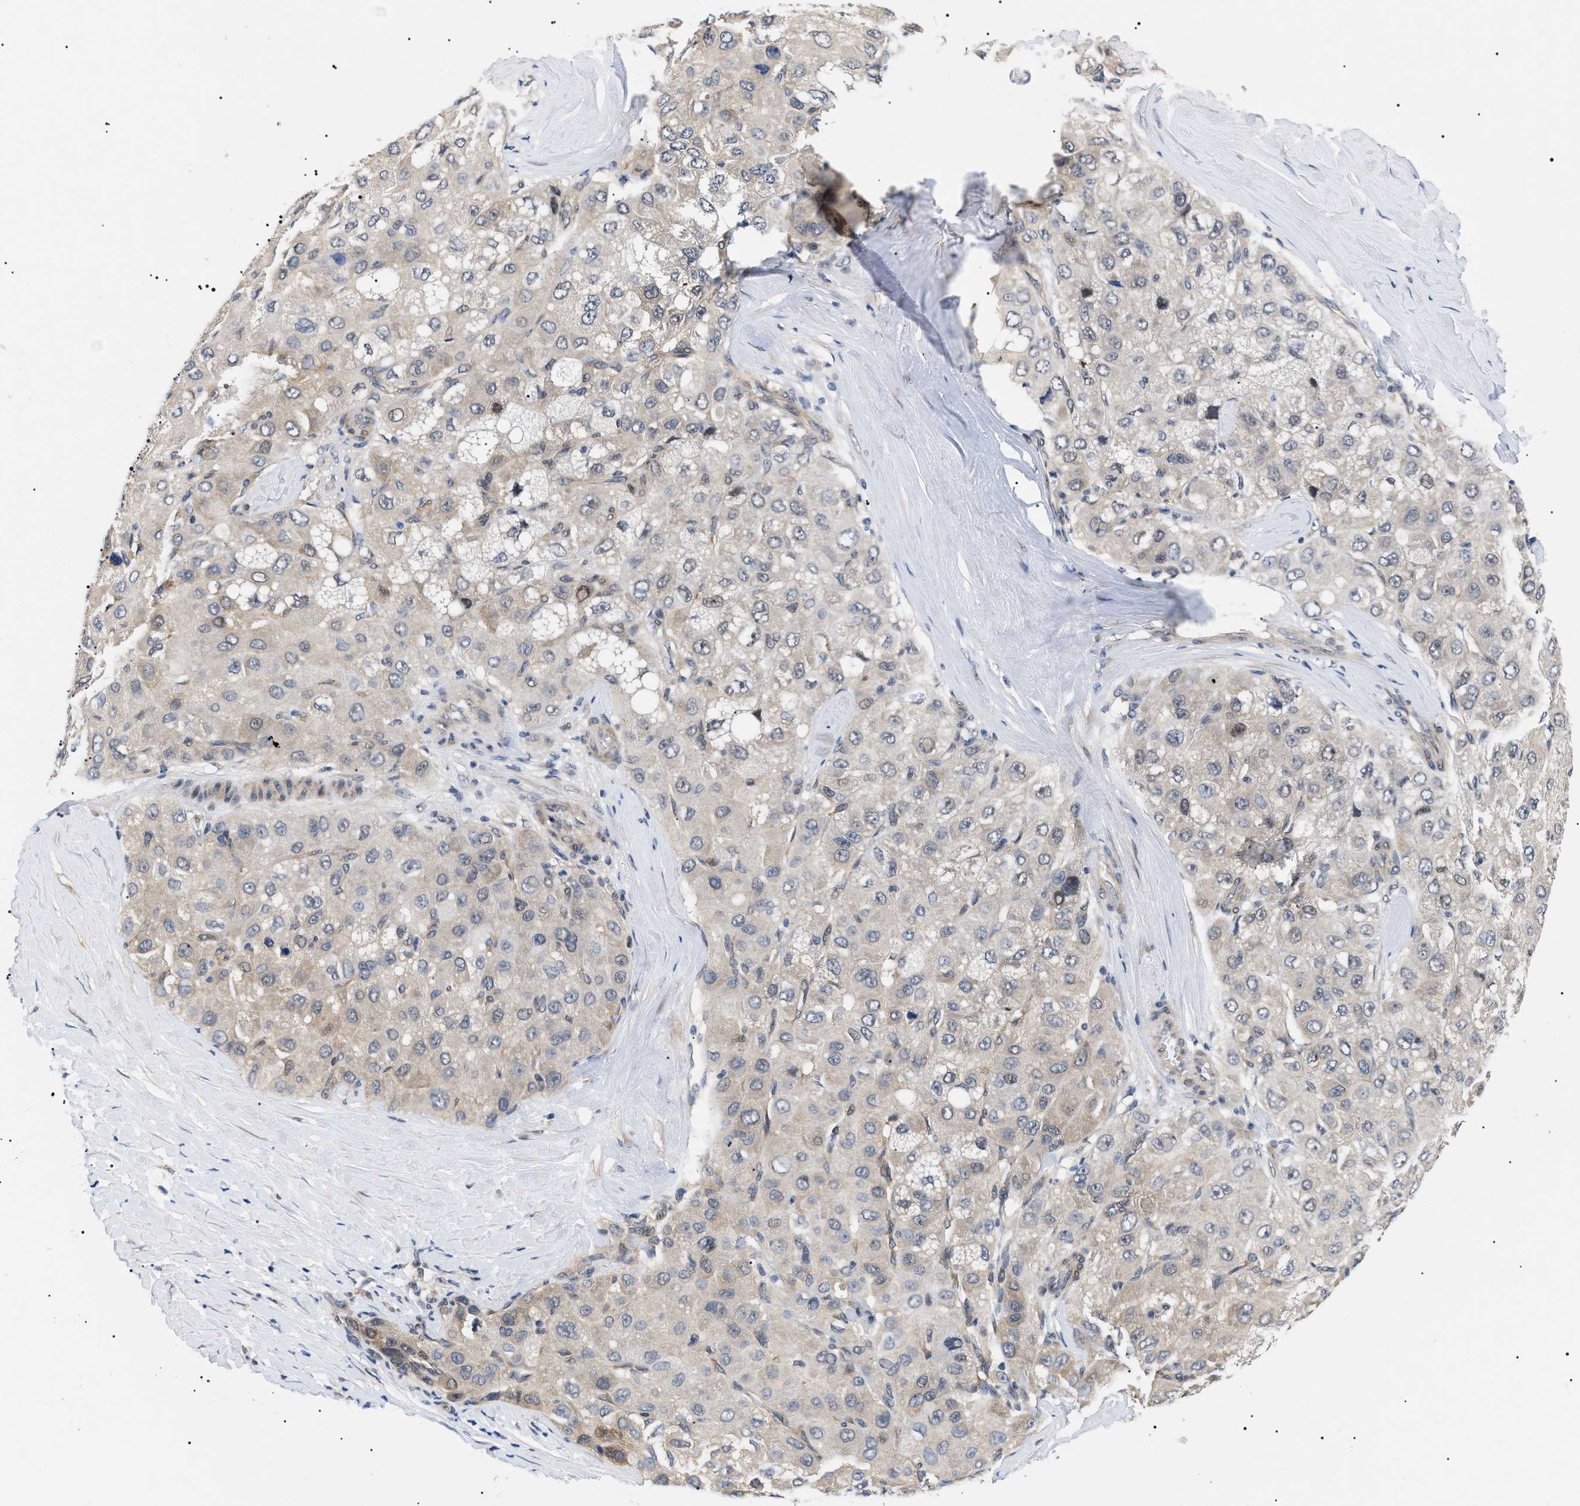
{"staining": {"intensity": "weak", "quantity": "25%-75%", "location": "cytoplasmic/membranous"}, "tissue": "liver cancer", "cell_type": "Tumor cells", "image_type": "cancer", "snomed": [{"axis": "morphology", "description": "Carcinoma, Hepatocellular, NOS"}, {"axis": "topography", "description": "Liver"}], "caption": "Immunohistochemical staining of liver cancer (hepatocellular carcinoma) demonstrates weak cytoplasmic/membranous protein staining in about 25%-75% of tumor cells.", "gene": "GARRE1", "patient": {"sex": "male", "age": 80}}